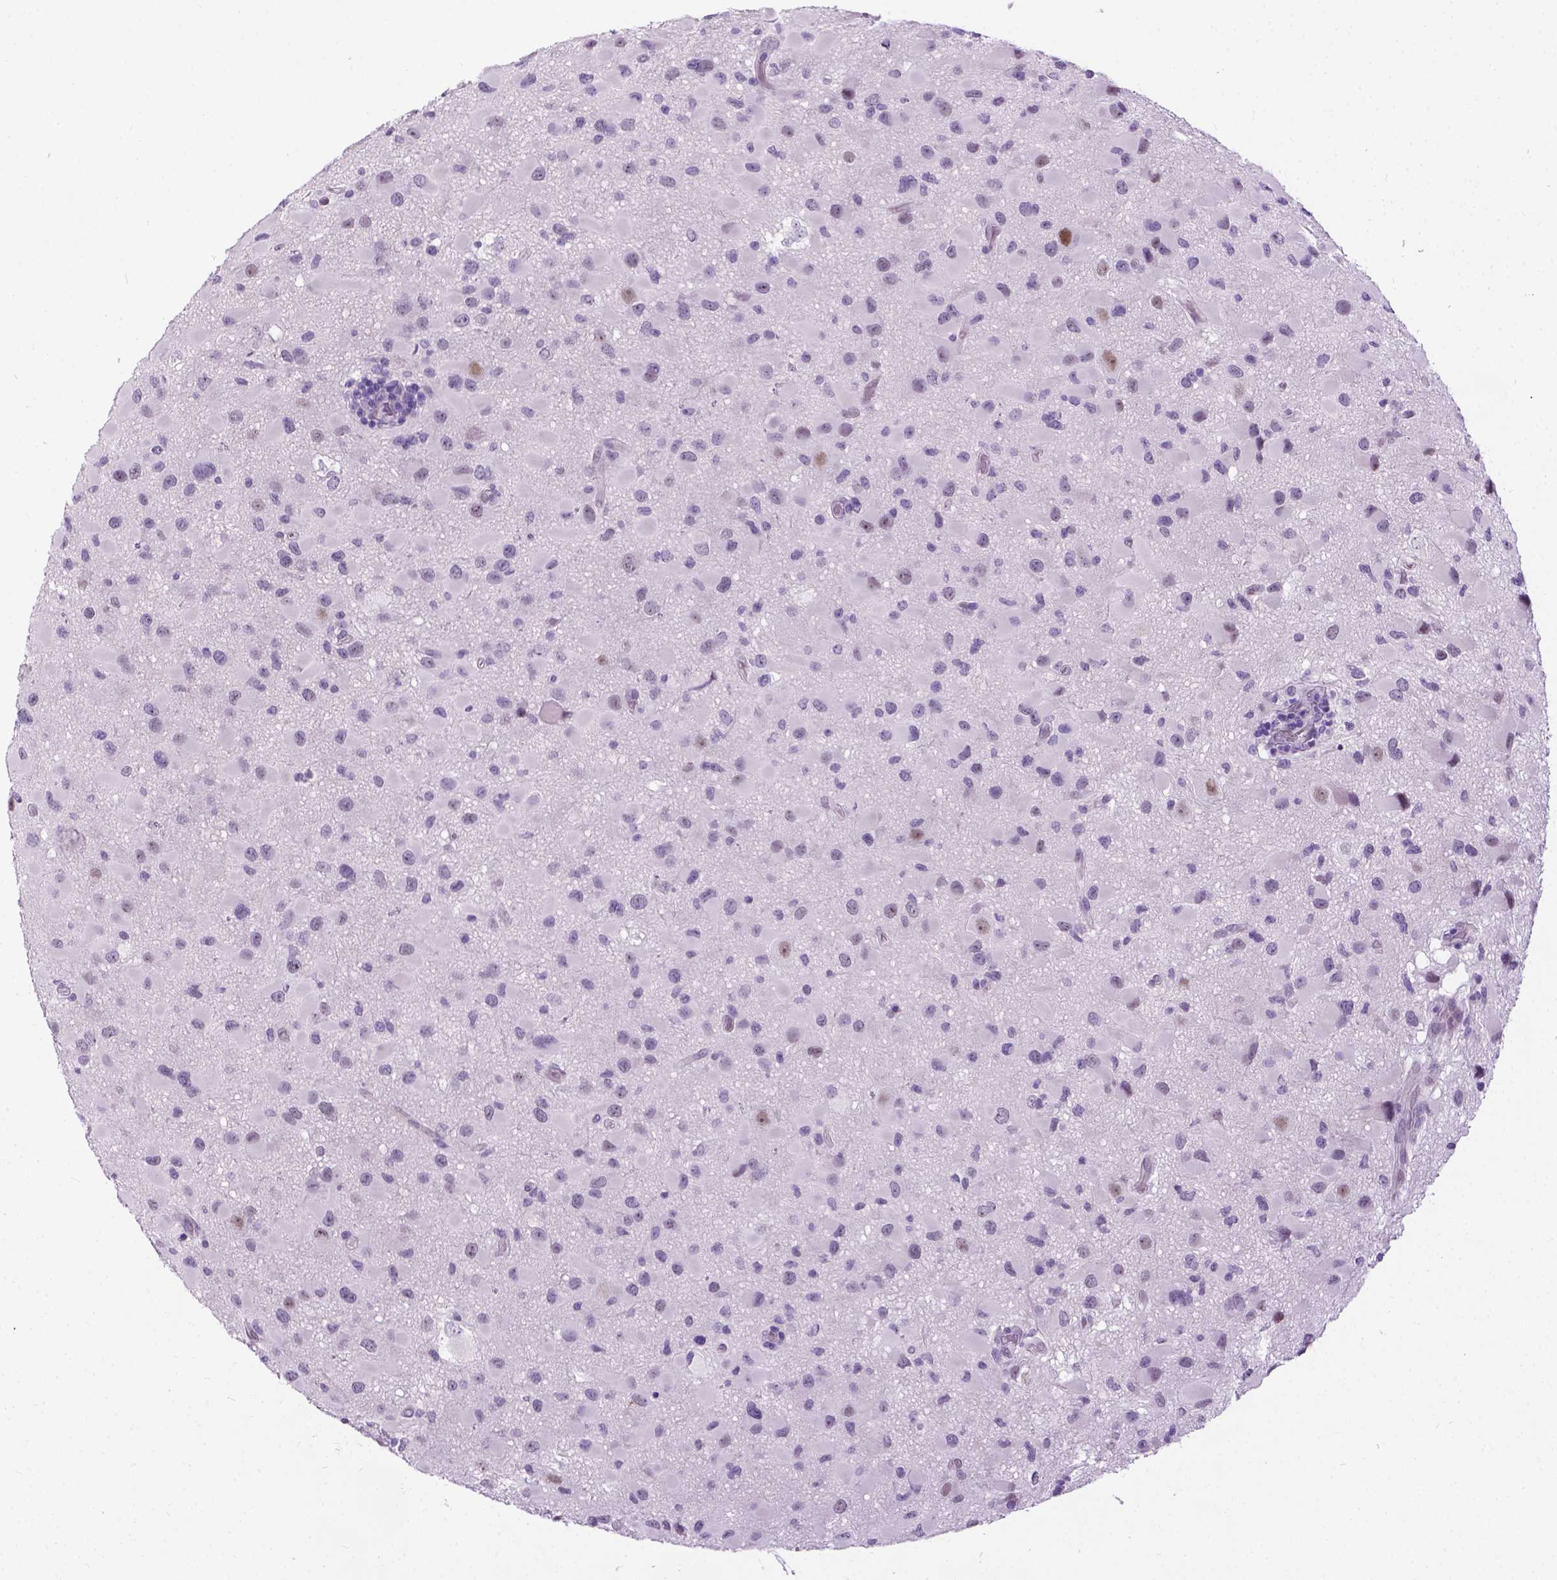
{"staining": {"intensity": "negative", "quantity": "none", "location": "none"}, "tissue": "glioma", "cell_type": "Tumor cells", "image_type": "cancer", "snomed": [{"axis": "morphology", "description": "Glioma, malignant, Low grade"}, {"axis": "topography", "description": "Brain"}], "caption": "Immunohistochemistry (IHC) of glioma exhibits no staining in tumor cells.", "gene": "PROB1", "patient": {"sex": "female", "age": 32}}